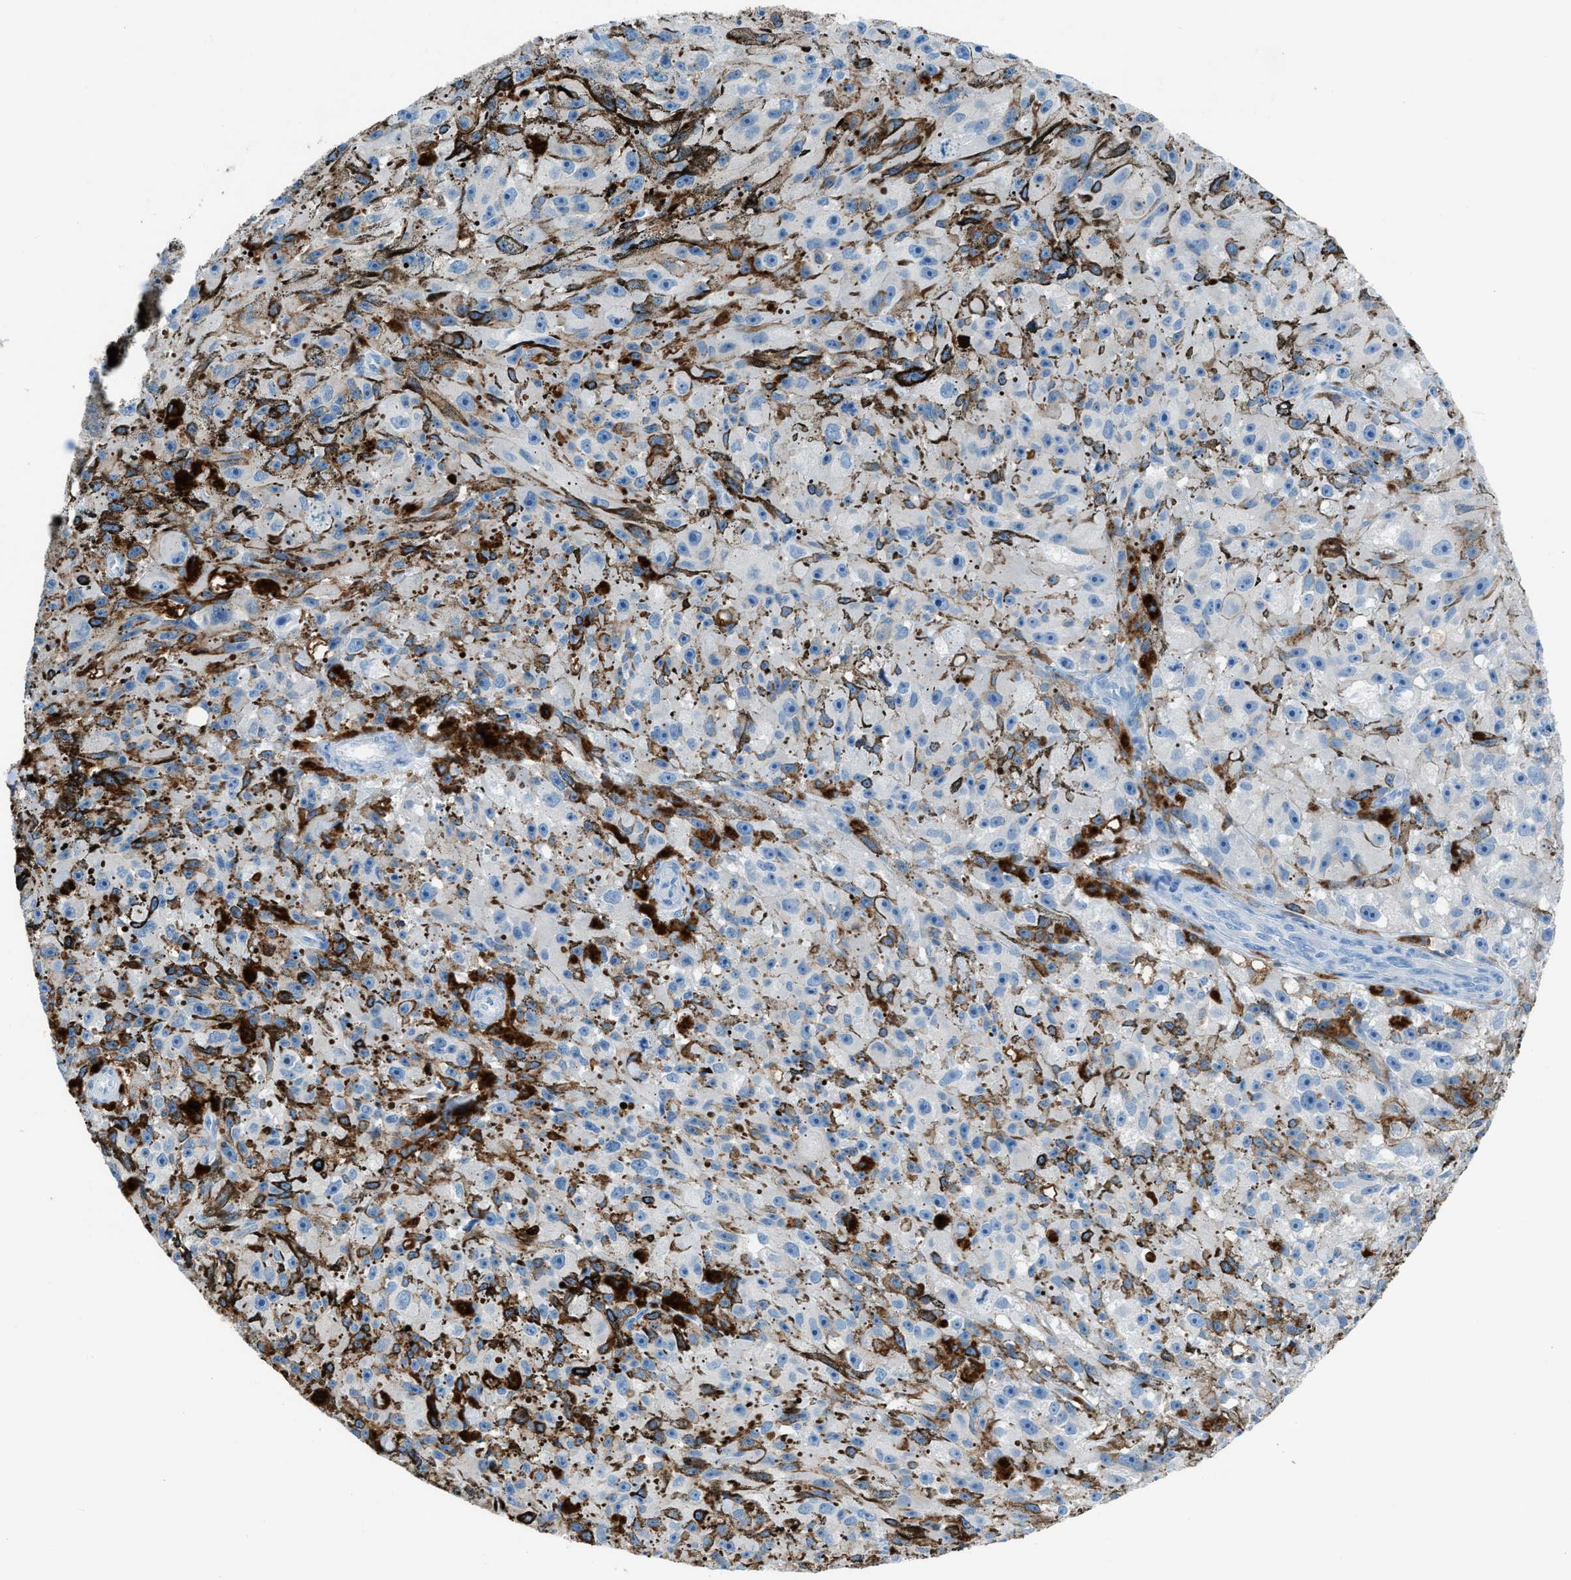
{"staining": {"intensity": "moderate", "quantity": "<25%", "location": "cytoplasmic/membranous"}, "tissue": "melanoma", "cell_type": "Tumor cells", "image_type": "cancer", "snomed": [{"axis": "morphology", "description": "Malignant melanoma, NOS"}, {"axis": "topography", "description": "Skin"}], "caption": "This micrograph displays immunohistochemistry (IHC) staining of human melanoma, with low moderate cytoplasmic/membranous expression in about <25% of tumor cells.", "gene": "ITGB2", "patient": {"sex": "female", "age": 104}}